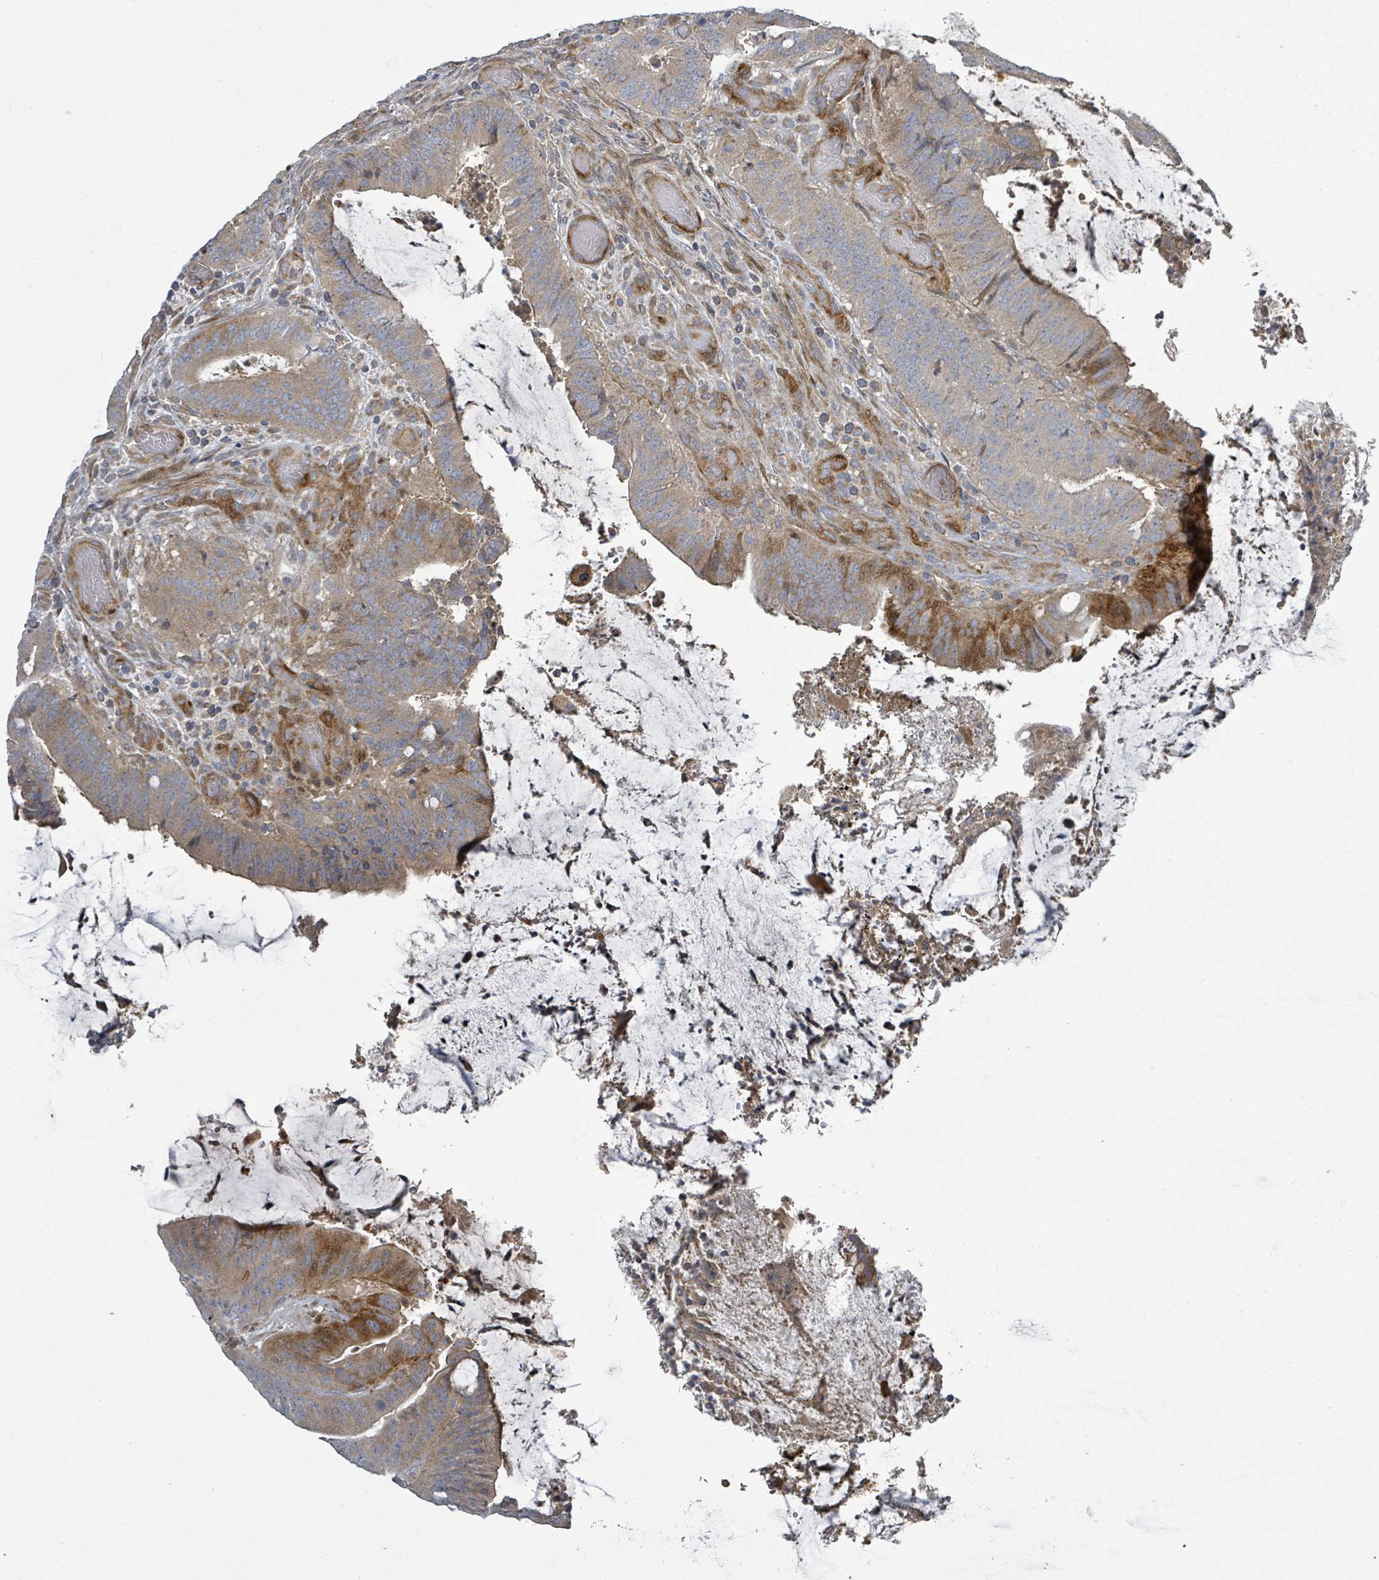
{"staining": {"intensity": "strong", "quantity": "<25%", "location": "cytoplasmic/membranous"}, "tissue": "colorectal cancer", "cell_type": "Tumor cells", "image_type": "cancer", "snomed": [{"axis": "morphology", "description": "Adenocarcinoma, NOS"}, {"axis": "topography", "description": "Colon"}], "caption": "The micrograph reveals a brown stain indicating the presence of a protein in the cytoplasmic/membranous of tumor cells in colorectal cancer.", "gene": "CFAP210", "patient": {"sex": "female", "age": 43}}